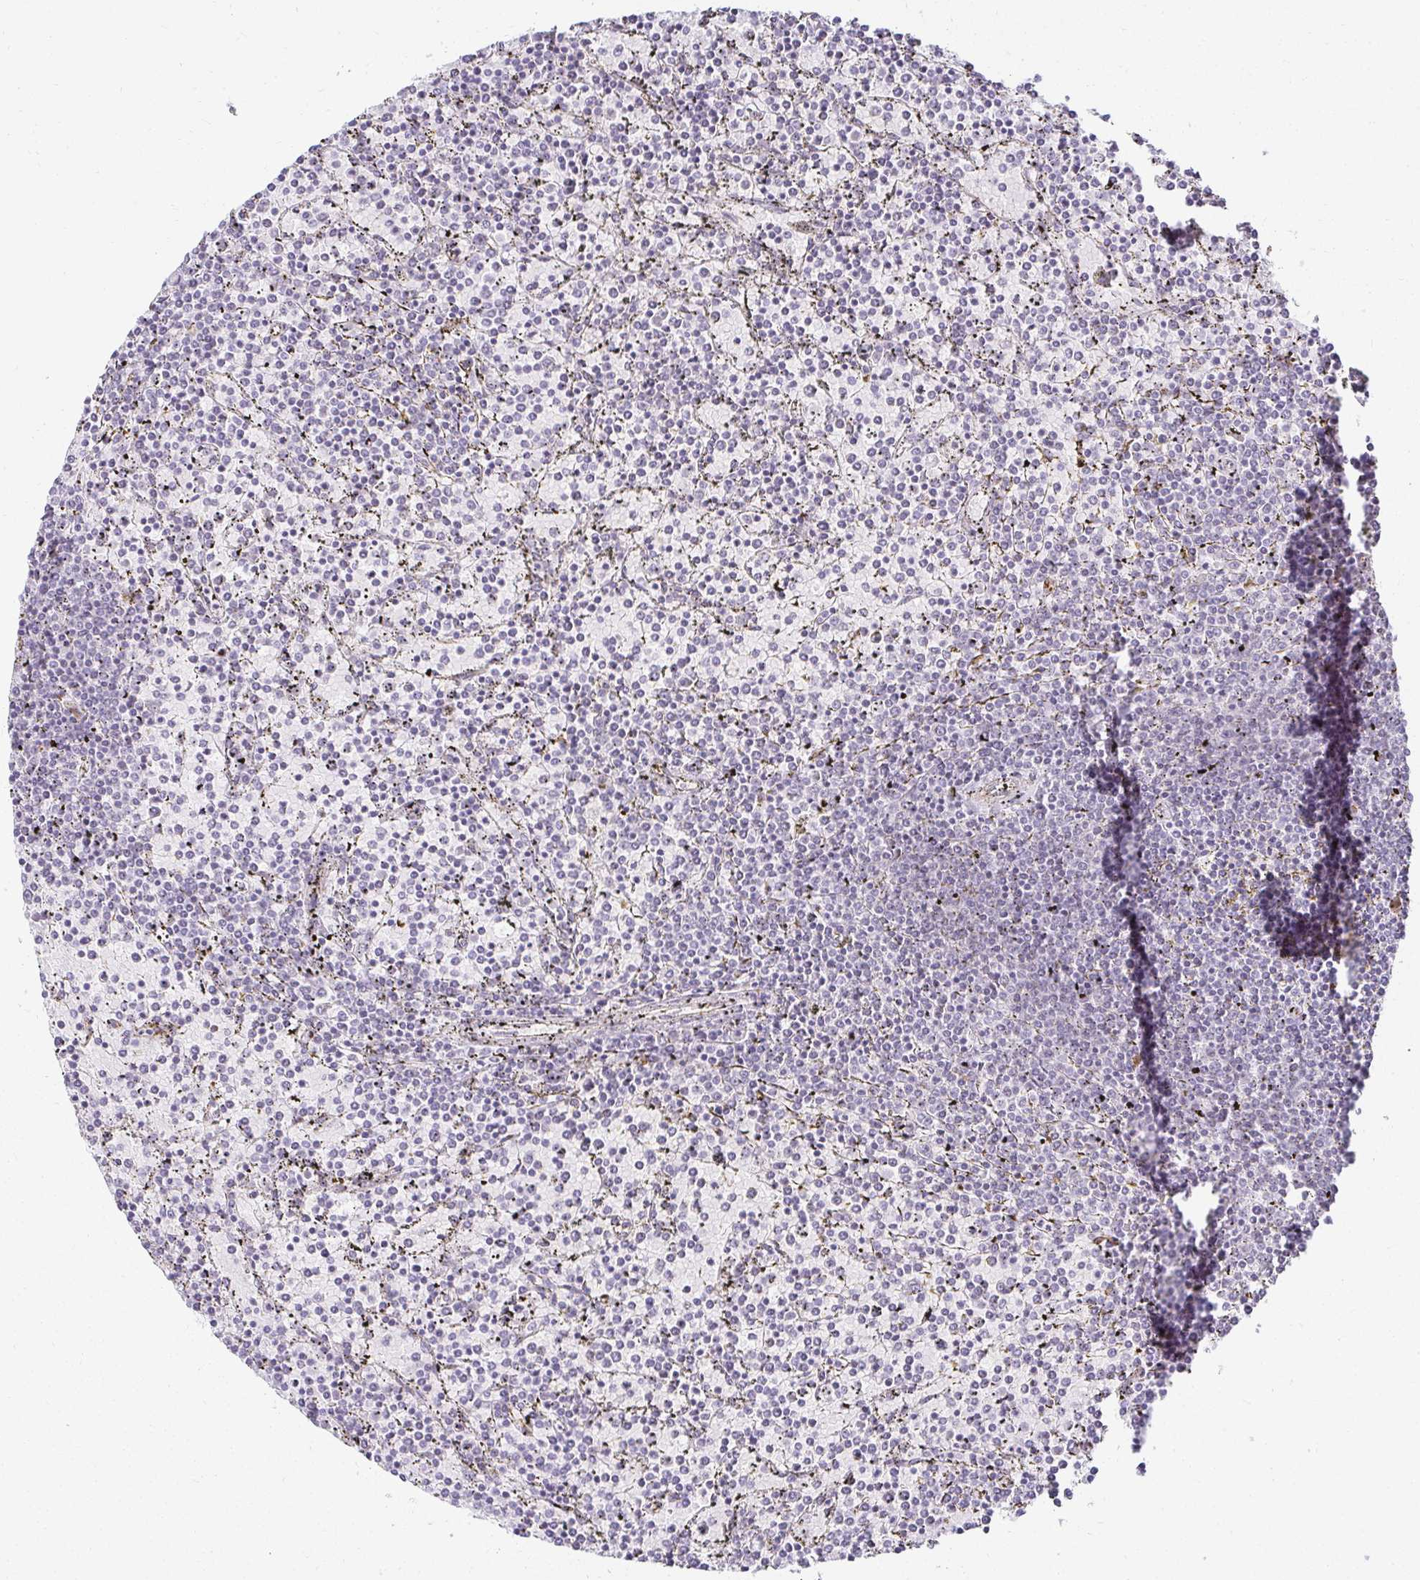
{"staining": {"intensity": "negative", "quantity": "none", "location": "none"}, "tissue": "lymphoma", "cell_type": "Tumor cells", "image_type": "cancer", "snomed": [{"axis": "morphology", "description": "Malignant lymphoma, non-Hodgkin's type, Low grade"}, {"axis": "topography", "description": "Spleen"}], "caption": "Immunohistochemistry (IHC) histopathology image of human low-grade malignant lymphoma, non-Hodgkin's type stained for a protein (brown), which shows no expression in tumor cells.", "gene": "ACAN", "patient": {"sex": "female", "age": 77}}